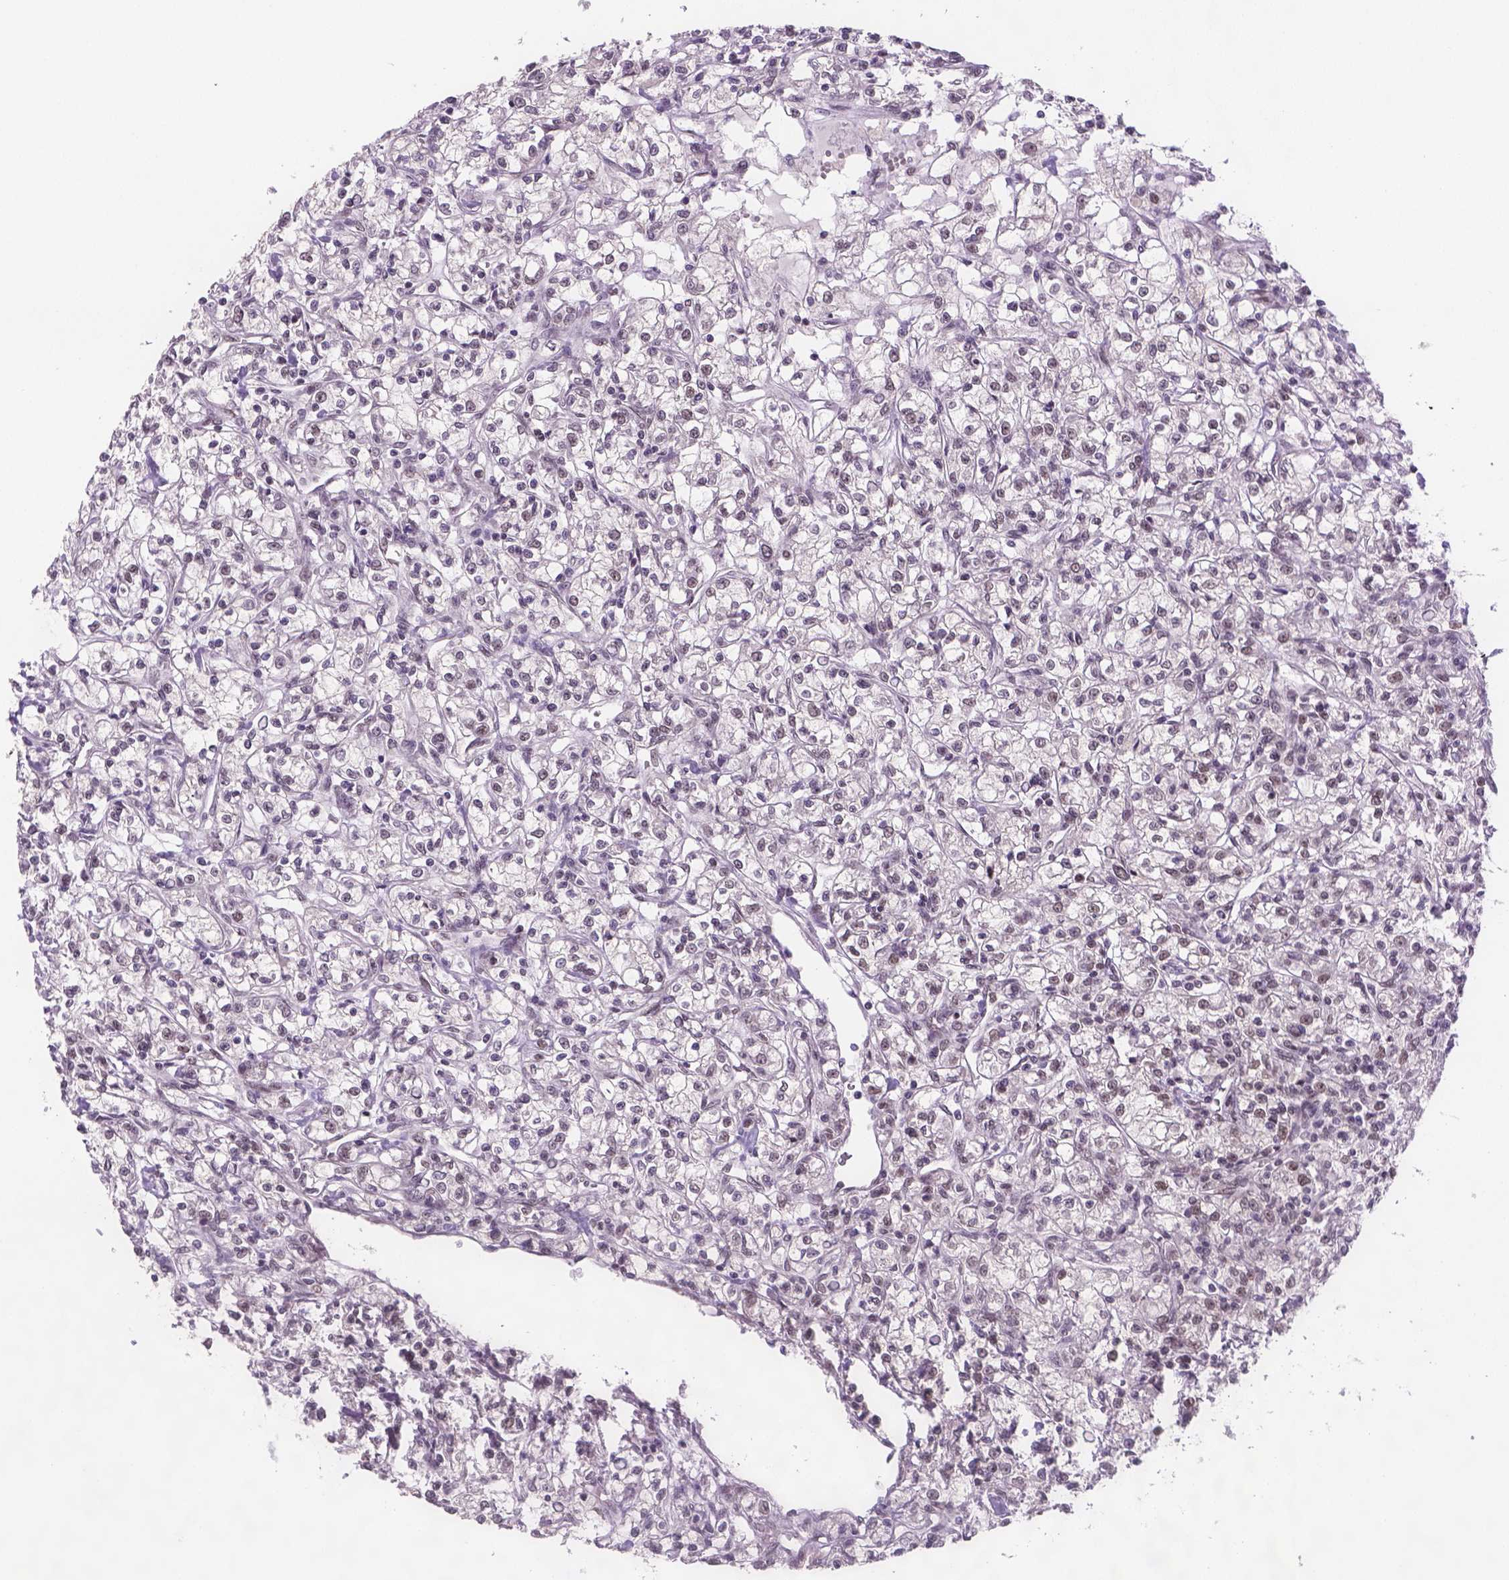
{"staining": {"intensity": "moderate", "quantity": "25%-75%", "location": "nuclear"}, "tissue": "renal cancer", "cell_type": "Tumor cells", "image_type": "cancer", "snomed": [{"axis": "morphology", "description": "Adenocarcinoma, NOS"}, {"axis": "topography", "description": "Kidney"}], "caption": "Immunohistochemical staining of human renal cancer (adenocarcinoma) exhibits moderate nuclear protein positivity in approximately 25%-75% of tumor cells.", "gene": "FANCE", "patient": {"sex": "female", "age": 59}}